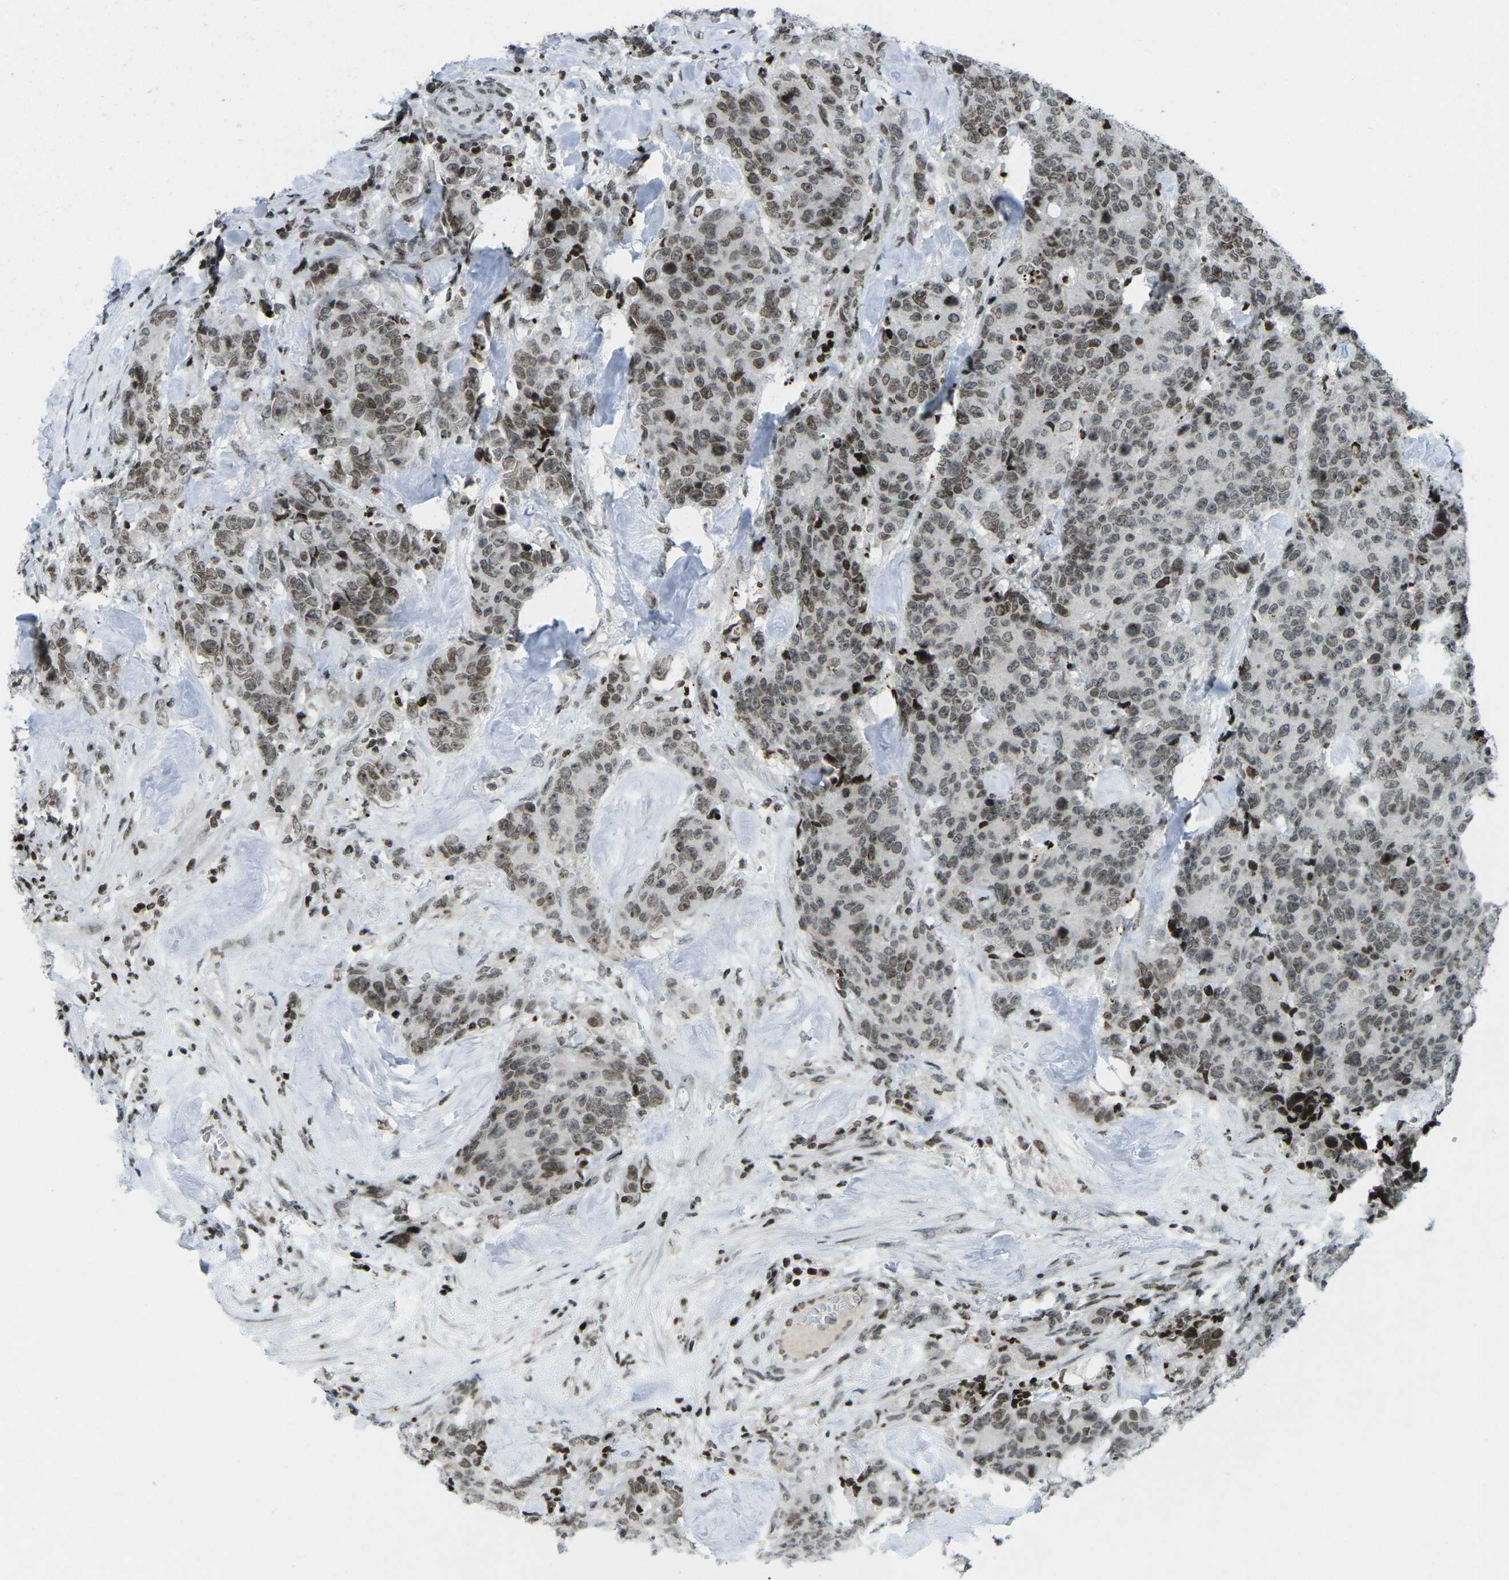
{"staining": {"intensity": "moderate", "quantity": ">75%", "location": "nuclear"}, "tissue": "colorectal cancer", "cell_type": "Tumor cells", "image_type": "cancer", "snomed": [{"axis": "morphology", "description": "Adenocarcinoma, NOS"}, {"axis": "topography", "description": "Colon"}], "caption": "Tumor cells show medium levels of moderate nuclear expression in approximately >75% of cells in human colorectal adenocarcinoma.", "gene": "EME1", "patient": {"sex": "female", "age": 86}}